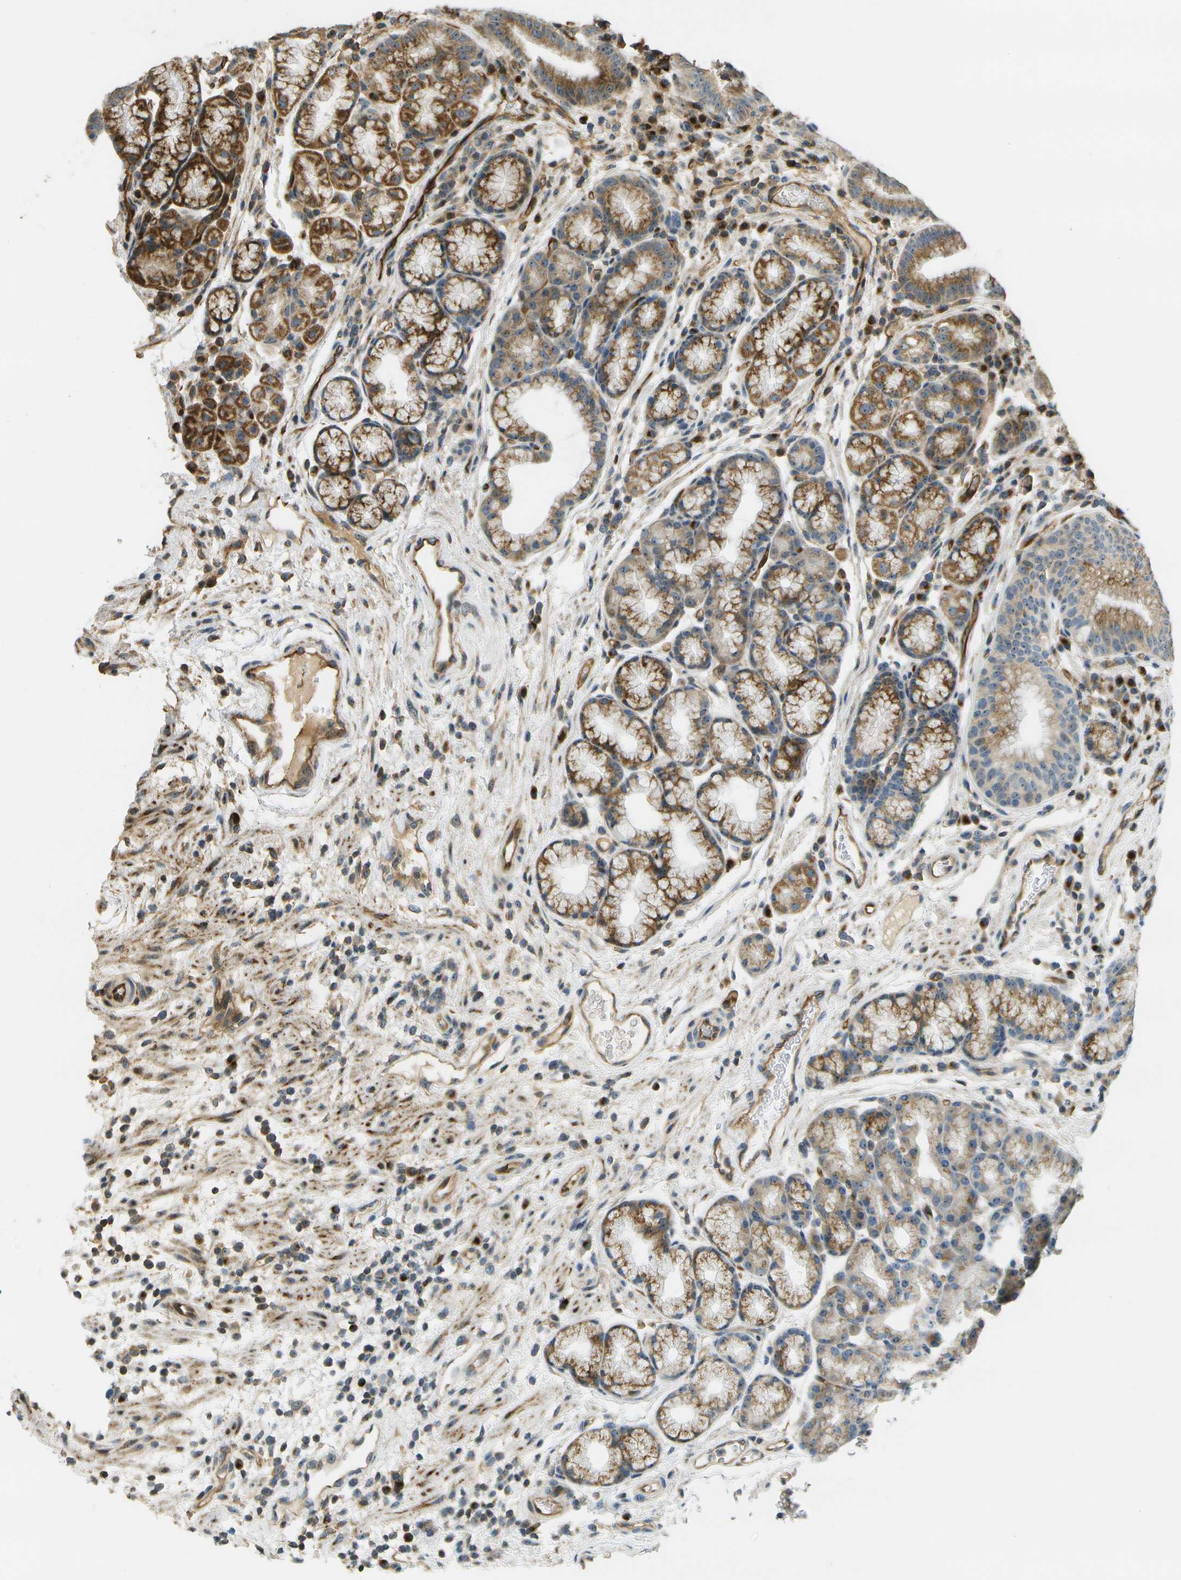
{"staining": {"intensity": "moderate", "quantity": ">75%", "location": "cytoplasmic/membranous,nuclear"}, "tissue": "stomach", "cell_type": "Glandular cells", "image_type": "normal", "snomed": [{"axis": "morphology", "description": "Normal tissue, NOS"}, {"axis": "morphology", "description": "Carcinoid, malignant, NOS"}, {"axis": "topography", "description": "Stomach, upper"}], "caption": "The micrograph displays immunohistochemical staining of normal stomach. There is moderate cytoplasmic/membranous,nuclear expression is seen in approximately >75% of glandular cells. Using DAB (brown) and hematoxylin (blue) stains, captured at high magnification using brightfield microscopy.", "gene": "LRP12", "patient": {"sex": "male", "age": 39}}